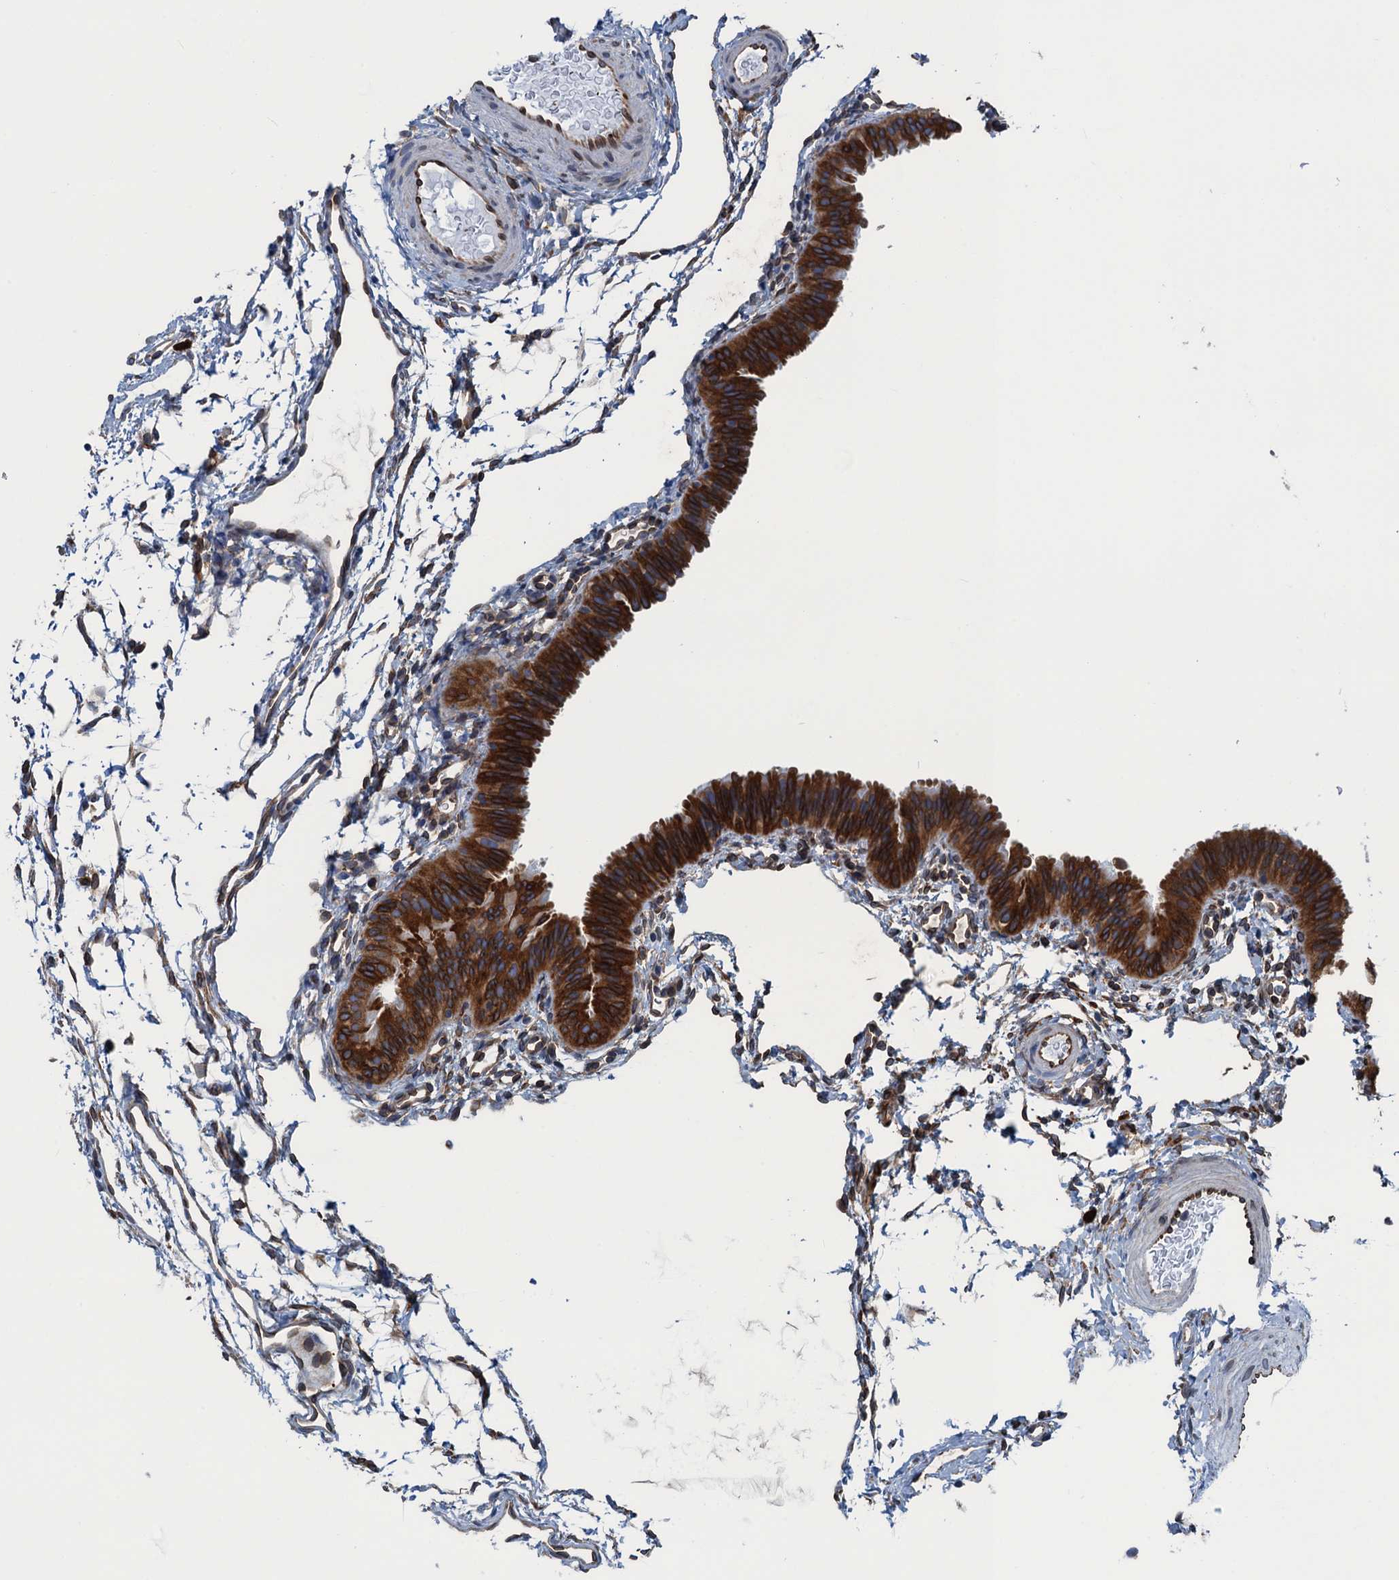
{"staining": {"intensity": "strong", "quantity": ">75%", "location": "cytoplasmic/membranous"}, "tissue": "fallopian tube", "cell_type": "Glandular cells", "image_type": "normal", "snomed": [{"axis": "morphology", "description": "Normal tissue, NOS"}, {"axis": "topography", "description": "Fallopian tube"}], "caption": "Glandular cells display strong cytoplasmic/membranous staining in about >75% of cells in benign fallopian tube. (Brightfield microscopy of DAB IHC at high magnification).", "gene": "TMEM205", "patient": {"sex": "female", "age": 35}}